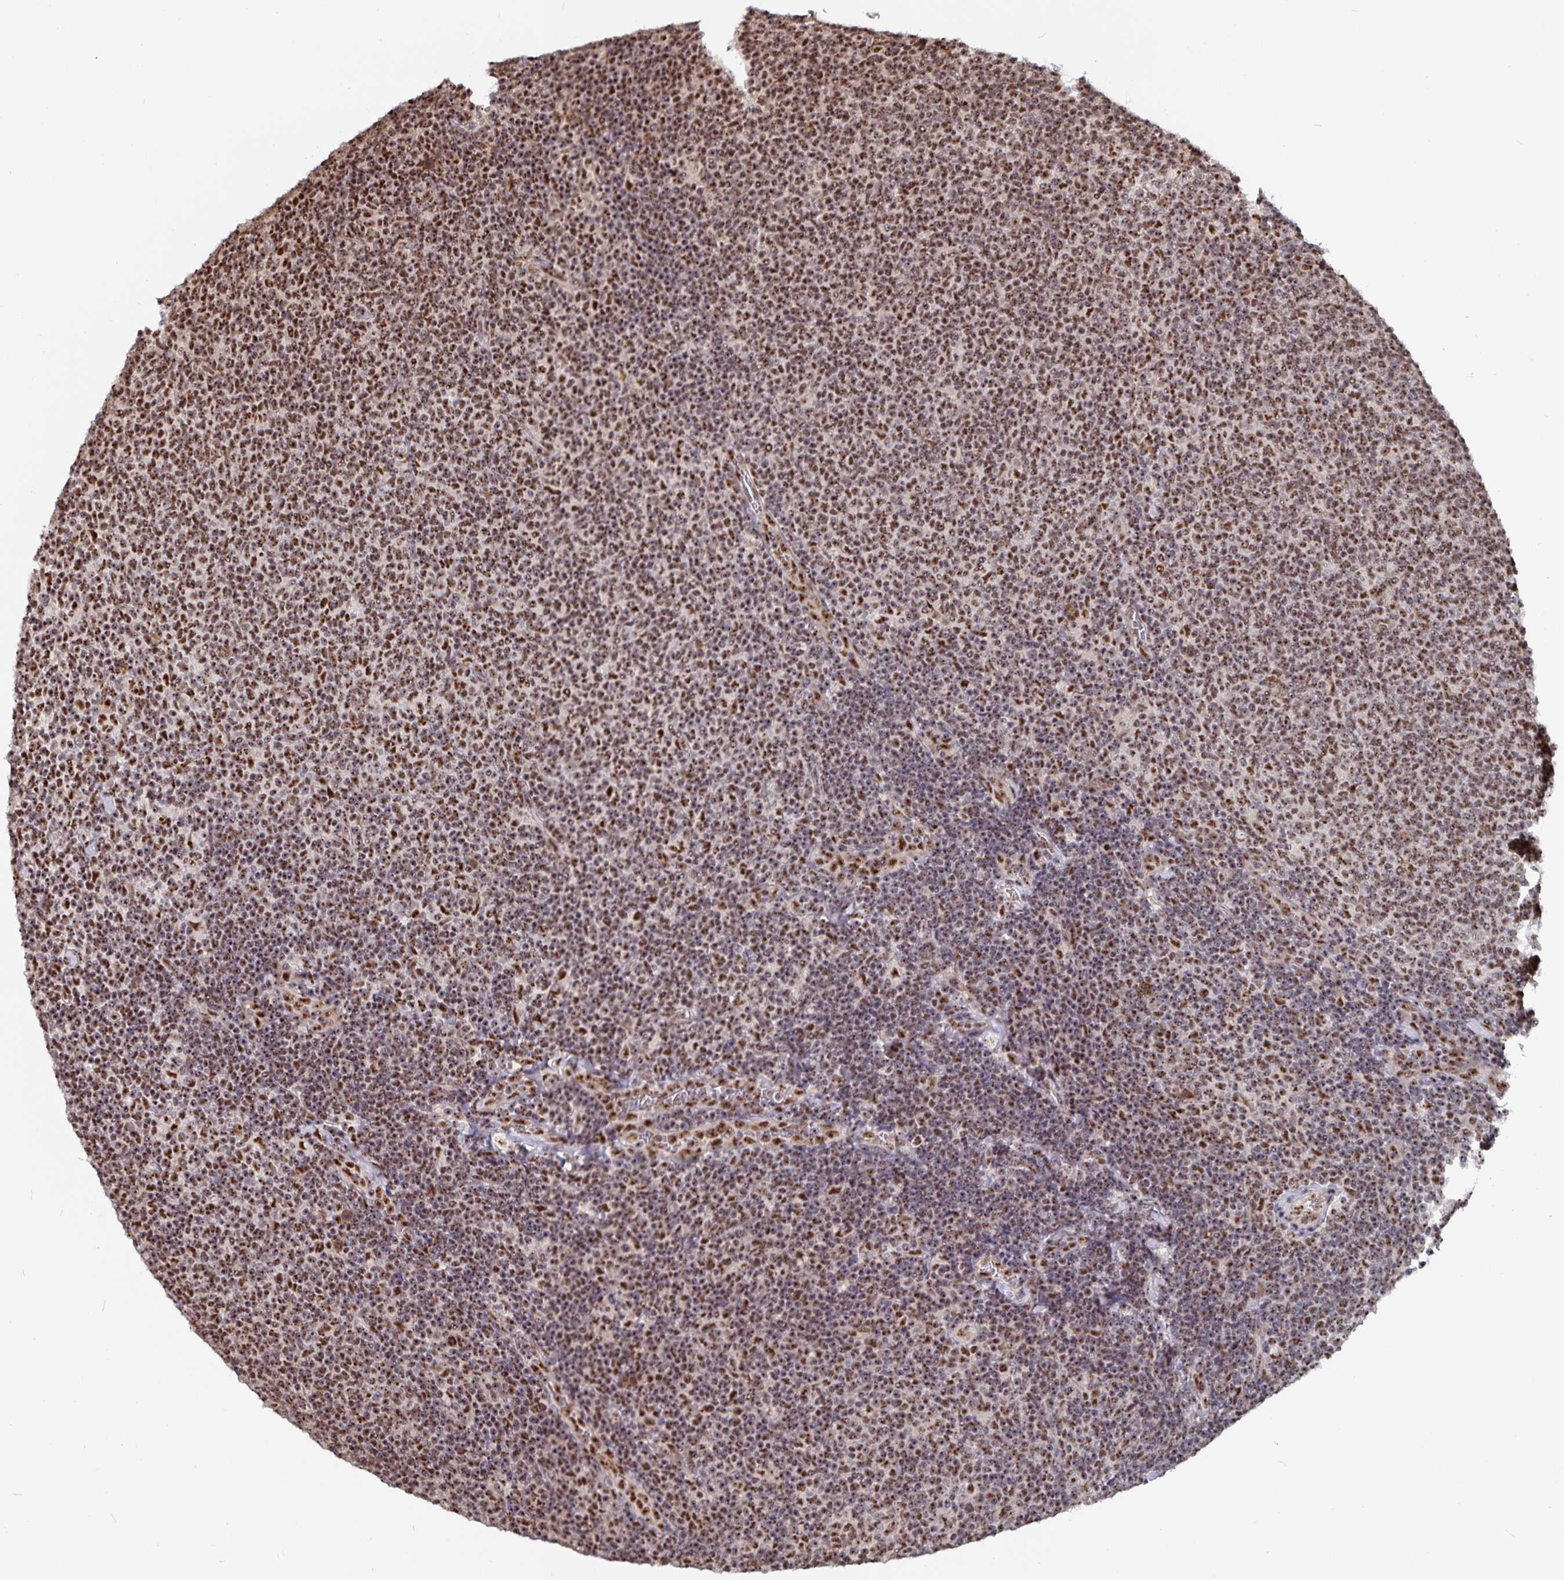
{"staining": {"intensity": "strong", "quantity": ">75%", "location": "nuclear"}, "tissue": "lymphoma", "cell_type": "Tumor cells", "image_type": "cancer", "snomed": [{"axis": "morphology", "description": "Malignant lymphoma, non-Hodgkin's type, Low grade"}, {"axis": "topography", "description": "Lymph node"}], "caption": "The histopathology image reveals staining of malignant lymphoma, non-Hodgkin's type (low-grade), revealing strong nuclear protein staining (brown color) within tumor cells. (DAB = brown stain, brightfield microscopy at high magnification).", "gene": "LAS1L", "patient": {"sex": "male", "age": 52}}